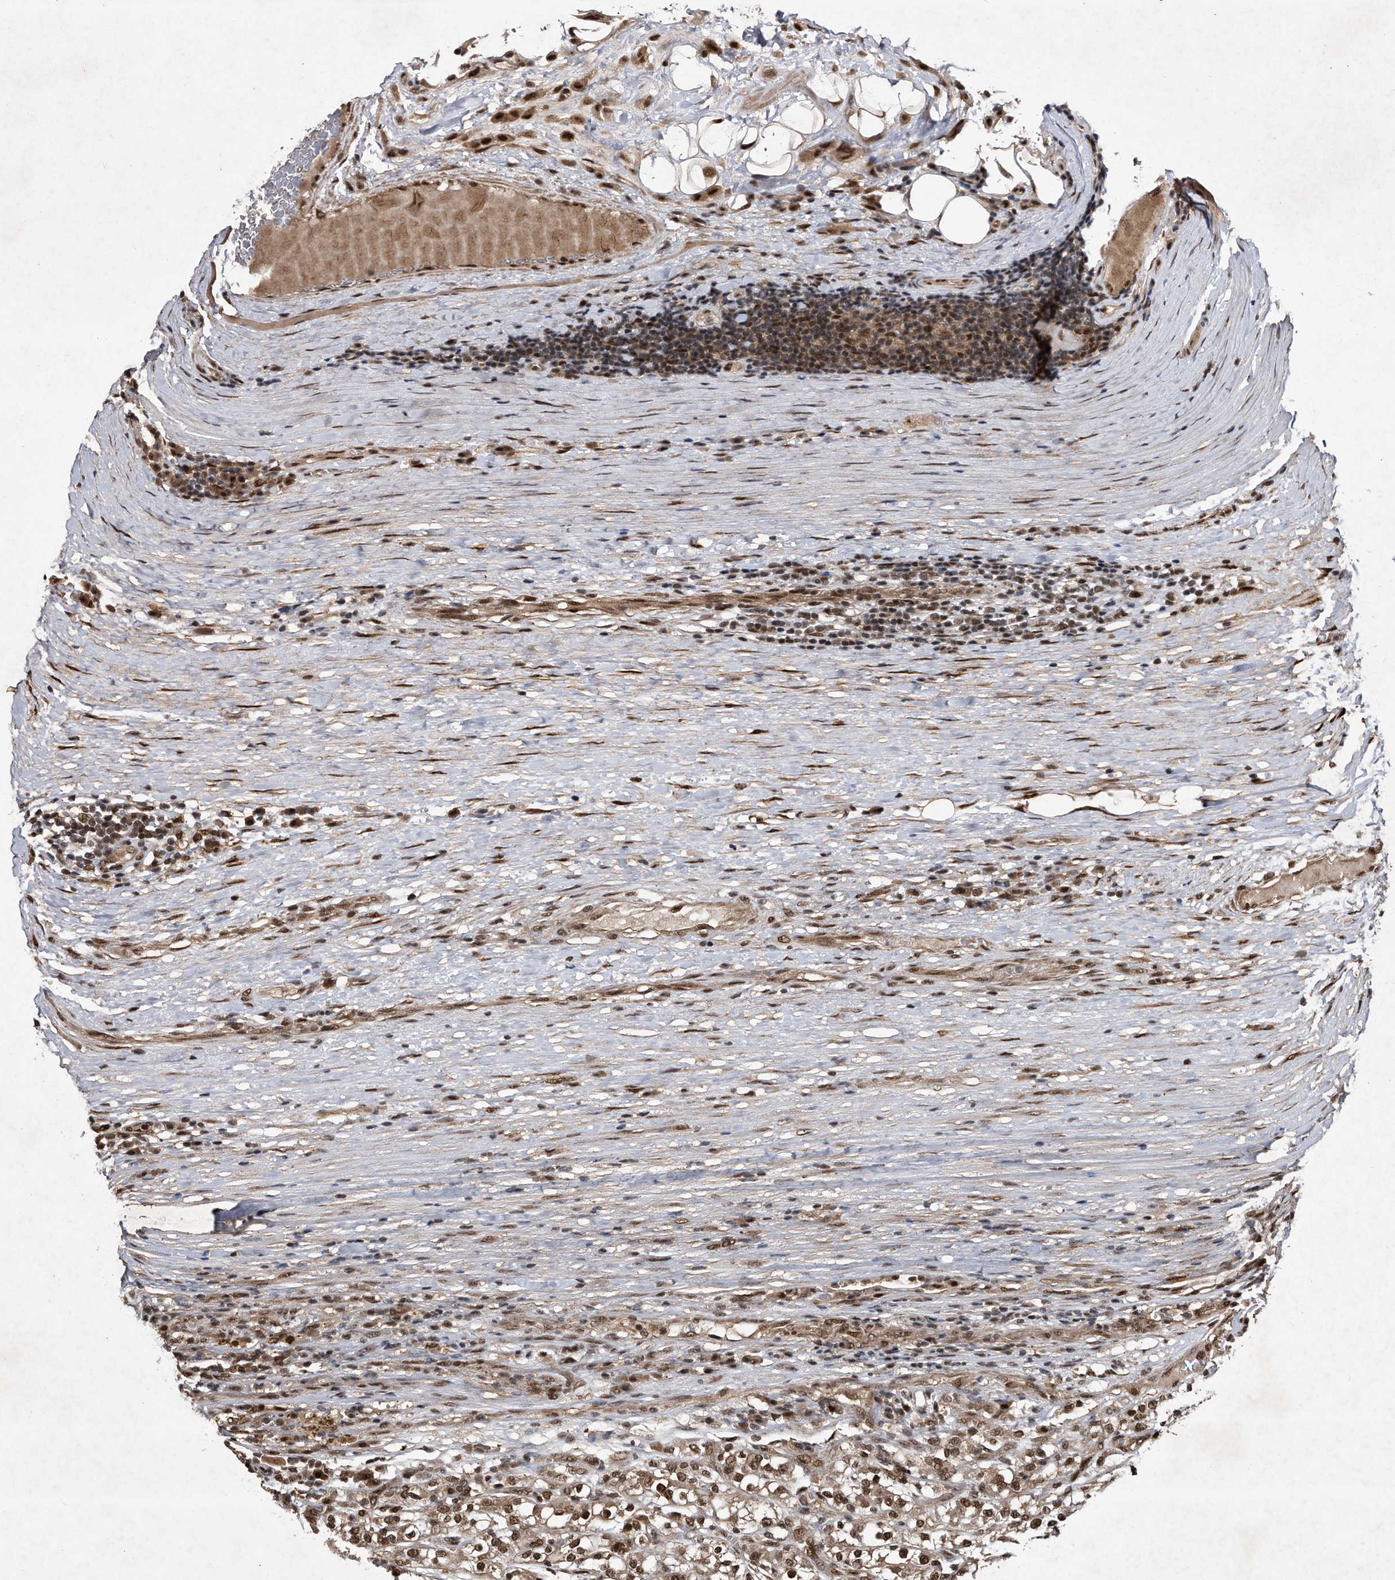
{"staining": {"intensity": "moderate", "quantity": ">75%", "location": "nuclear"}, "tissue": "renal cancer", "cell_type": "Tumor cells", "image_type": "cancer", "snomed": [{"axis": "morphology", "description": "Adenocarcinoma, NOS"}, {"axis": "topography", "description": "Kidney"}], "caption": "The micrograph demonstrates a brown stain indicating the presence of a protein in the nuclear of tumor cells in adenocarcinoma (renal). The protein of interest is stained brown, and the nuclei are stained in blue (DAB IHC with brightfield microscopy, high magnification).", "gene": "RAD23B", "patient": {"sex": "female", "age": 52}}